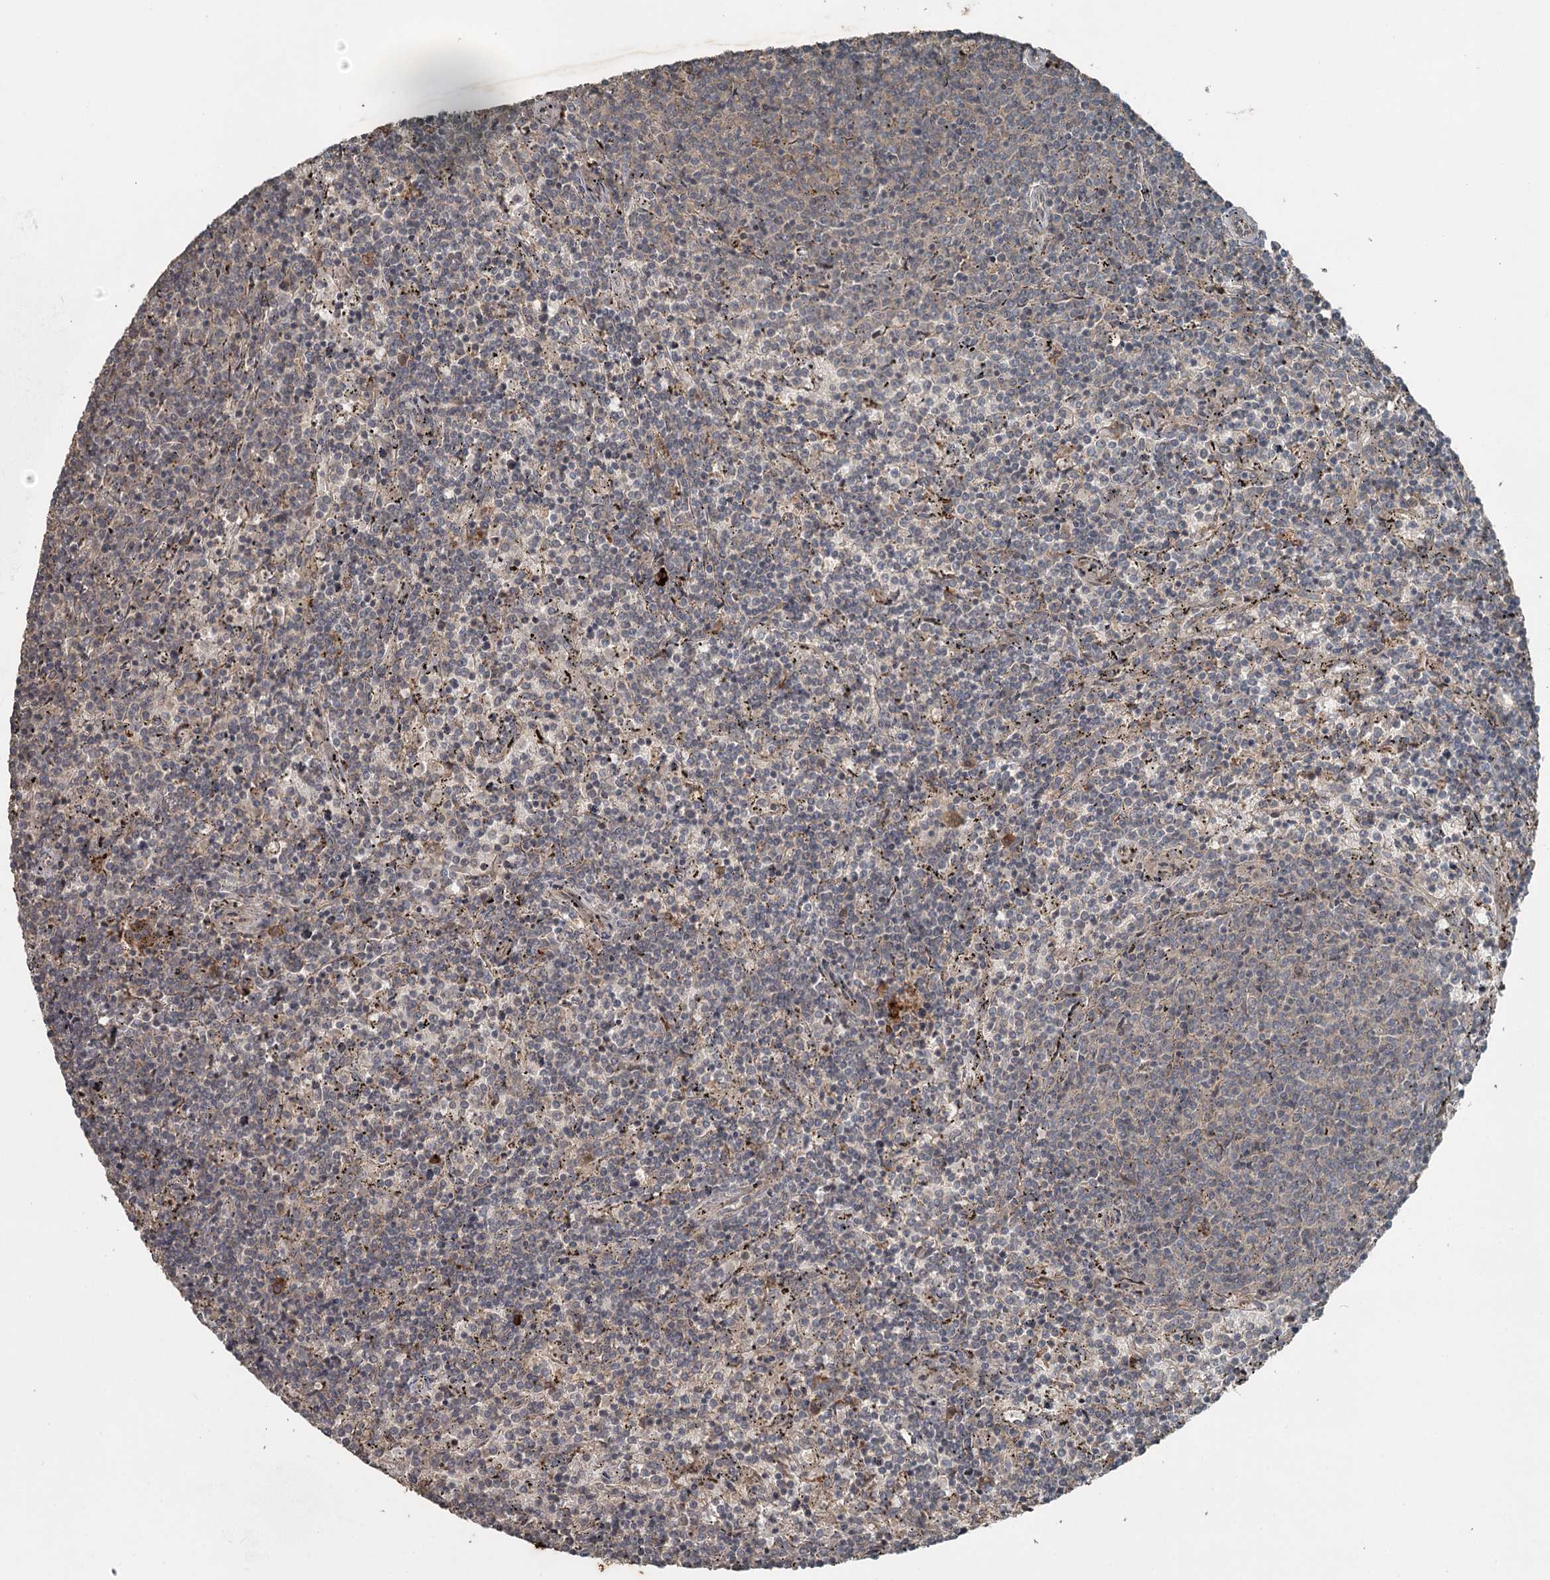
{"staining": {"intensity": "negative", "quantity": "none", "location": "none"}, "tissue": "lymphoma", "cell_type": "Tumor cells", "image_type": "cancer", "snomed": [{"axis": "morphology", "description": "Malignant lymphoma, non-Hodgkin's type, Low grade"}, {"axis": "topography", "description": "Spleen"}], "caption": "An immunohistochemistry (IHC) photomicrograph of malignant lymphoma, non-Hodgkin's type (low-grade) is shown. There is no staining in tumor cells of malignant lymphoma, non-Hodgkin's type (low-grade).", "gene": "SLC39A8", "patient": {"sex": "female", "age": 50}}